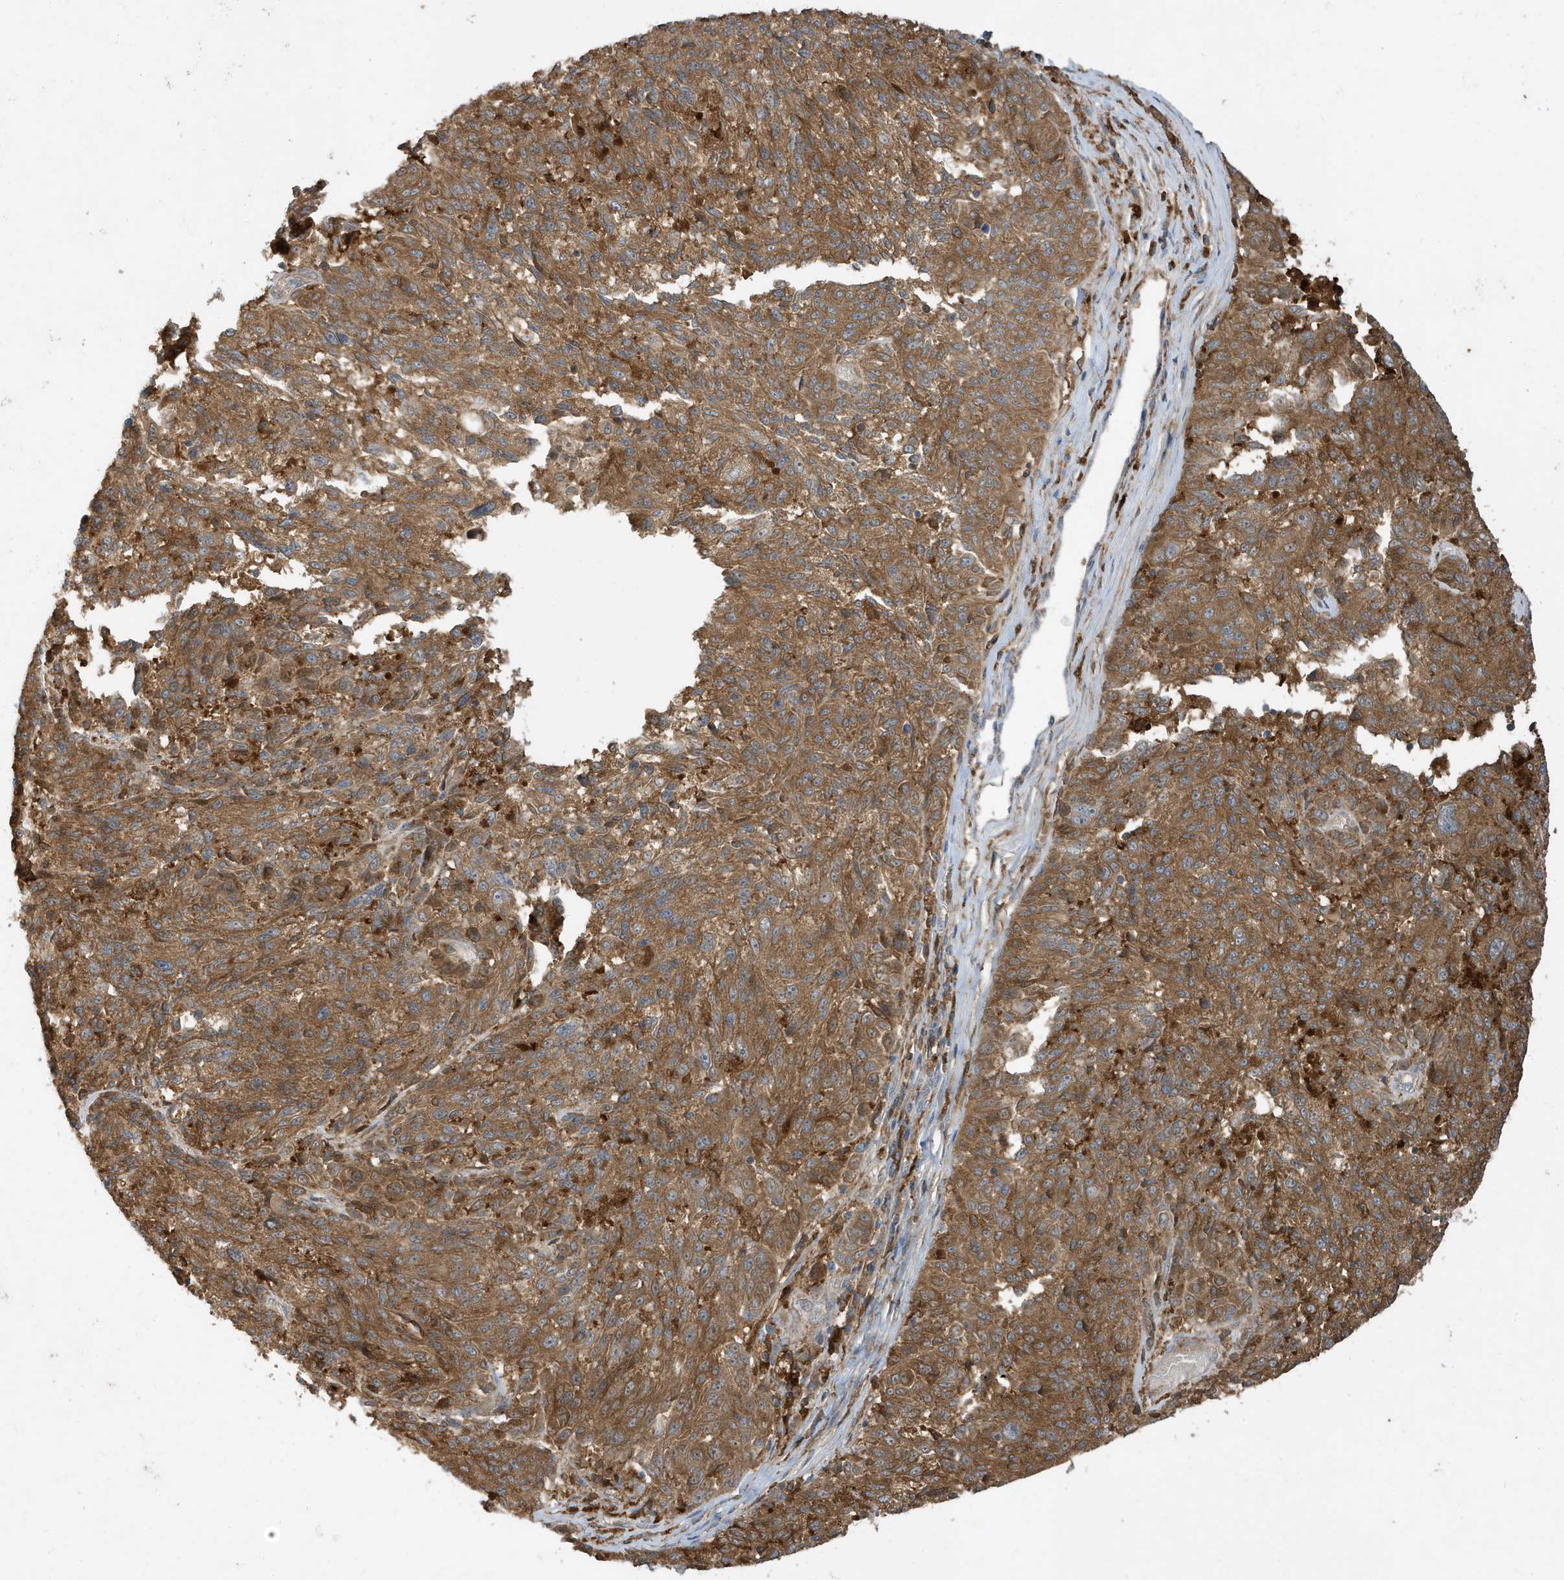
{"staining": {"intensity": "moderate", "quantity": ">75%", "location": "cytoplasmic/membranous"}, "tissue": "melanoma", "cell_type": "Tumor cells", "image_type": "cancer", "snomed": [{"axis": "morphology", "description": "Malignant melanoma, NOS"}, {"axis": "topography", "description": "Skin"}], "caption": "Malignant melanoma stained with a protein marker displays moderate staining in tumor cells.", "gene": "ABTB1", "patient": {"sex": "male", "age": 53}}